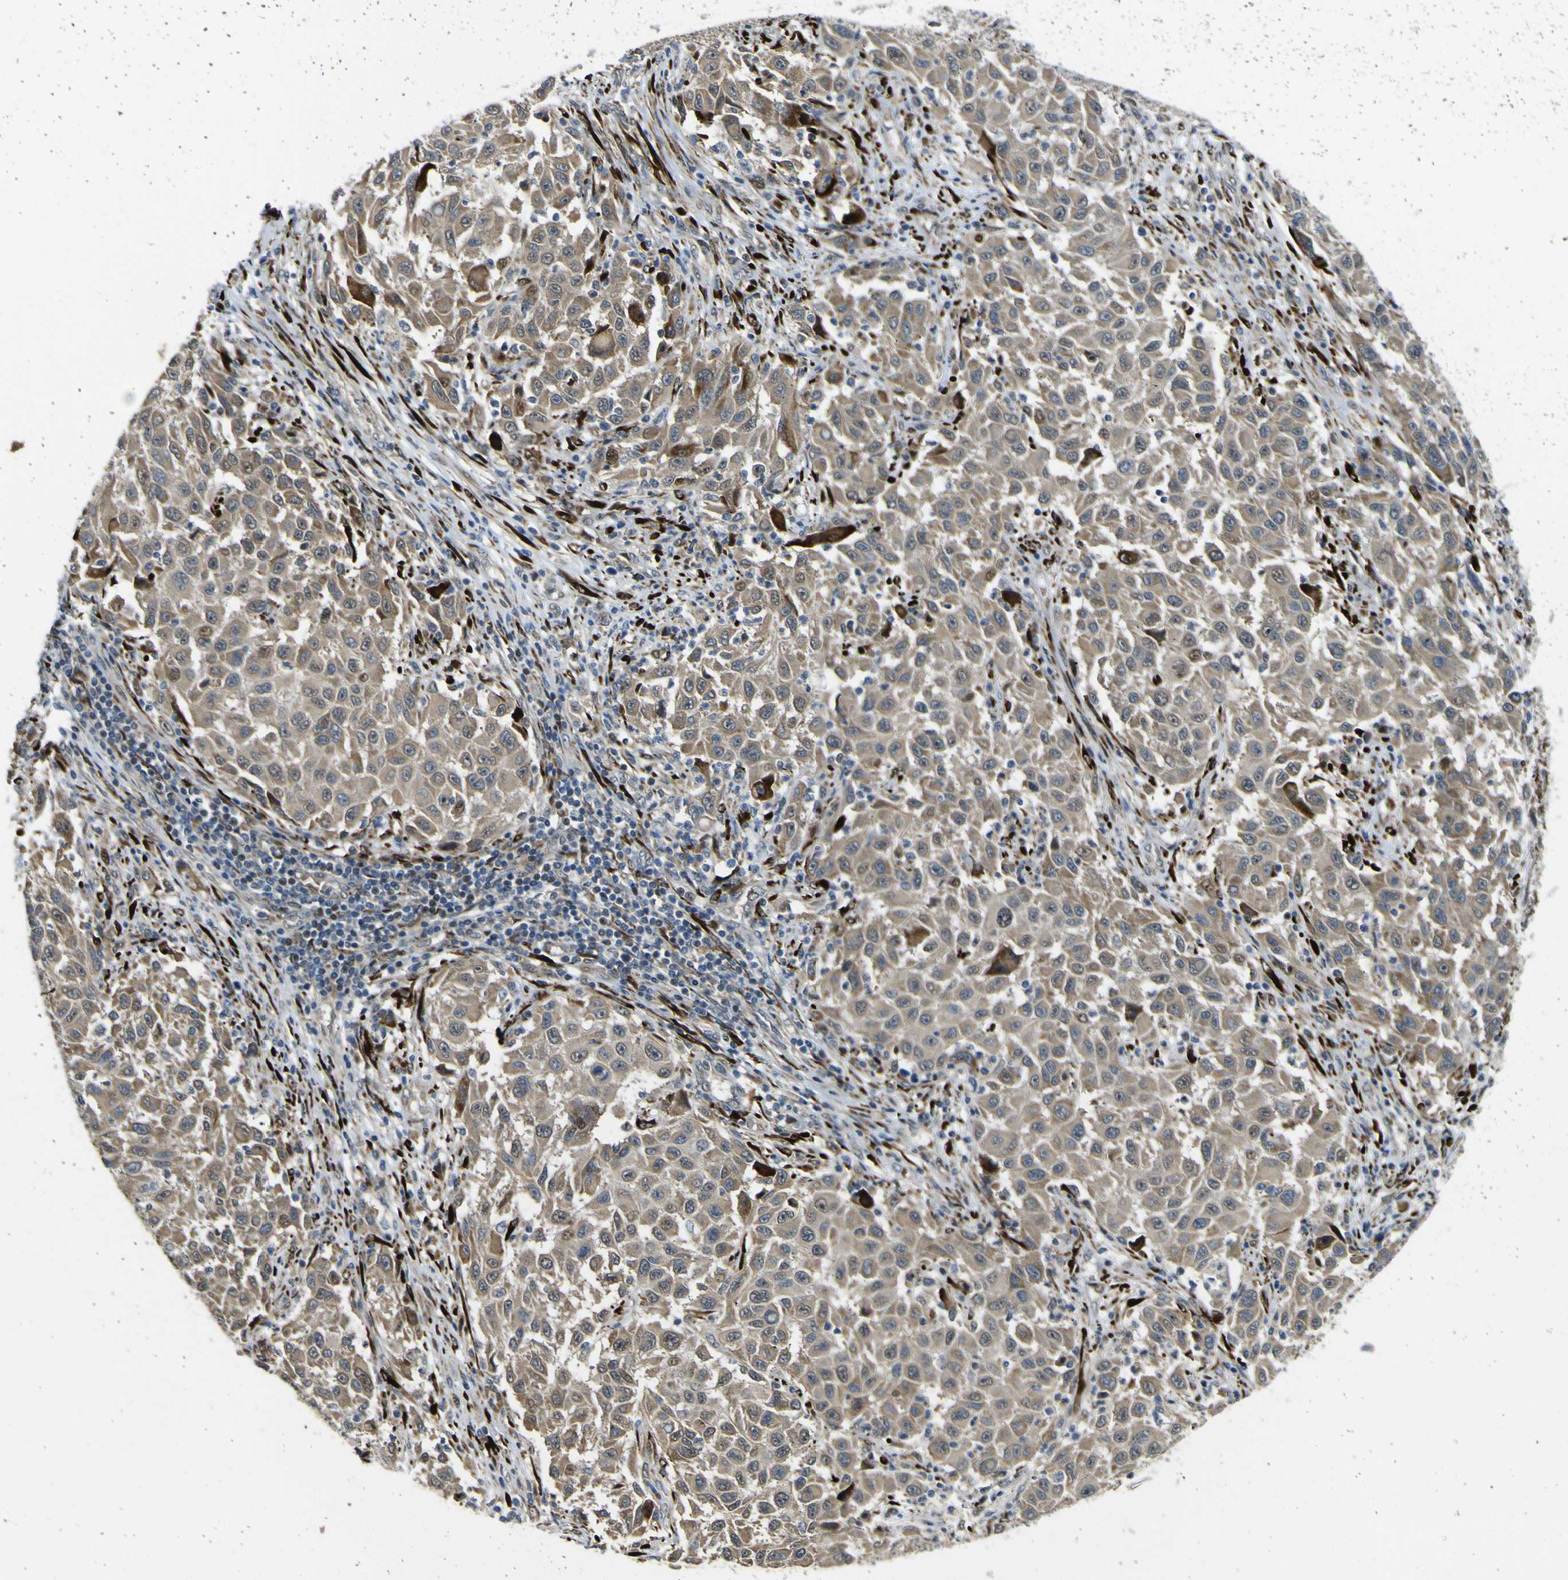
{"staining": {"intensity": "moderate", "quantity": ">75%", "location": "cytoplasmic/membranous"}, "tissue": "melanoma", "cell_type": "Tumor cells", "image_type": "cancer", "snomed": [{"axis": "morphology", "description": "Malignant melanoma, Metastatic site"}, {"axis": "topography", "description": "Lymph node"}], "caption": "Immunohistochemistry micrograph of neoplastic tissue: malignant melanoma (metastatic site) stained using IHC exhibits medium levels of moderate protein expression localized specifically in the cytoplasmic/membranous of tumor cells, appearing as a cytoplasmic/membranous brown color.", "gene": "LBHD1", "patient": {"sex": "male", "age": 61}}